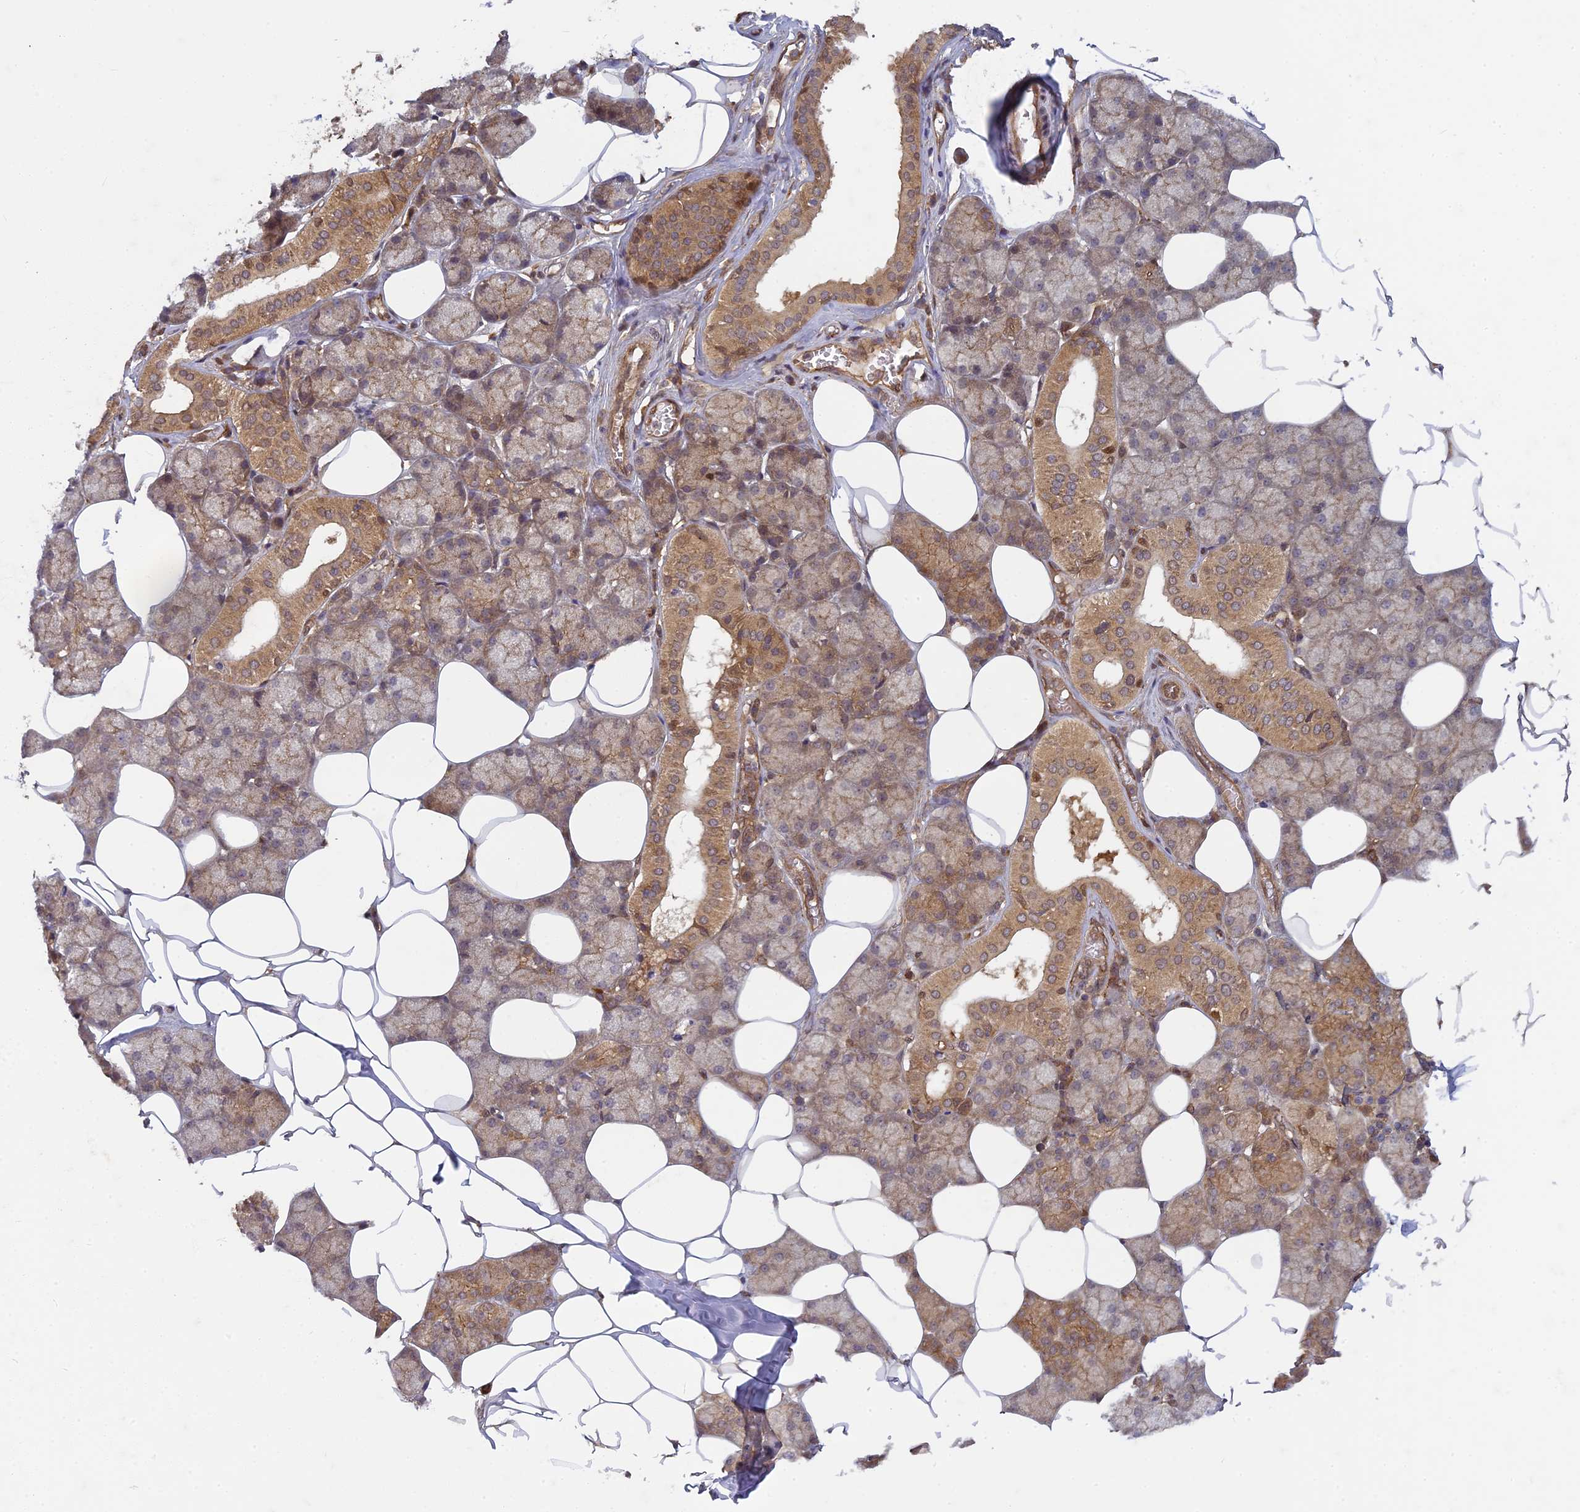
{"staining": {"intensity": "moderate", "quantity": "25%-75%", "location": "cytoplasmic/membranous"}, "tissue": "salivary gland", "cell_type": "Glandular cells", "image_type": "normal", "snomed": [{"axis": "morphology", "description": "Normal tissue, NOS"}, {"axis": "topography", "description": "Salivary gland"}], "caption": "Glandular cells exhibit medium levels of moderate cytoplasmic/membranous expression in approximately 25%-75% of cells in benign salivary gland. (IHC, brightfield microscopy, high magnification).", "gene": "TCF25", "patient": {"sex": "male", "age": 62}}